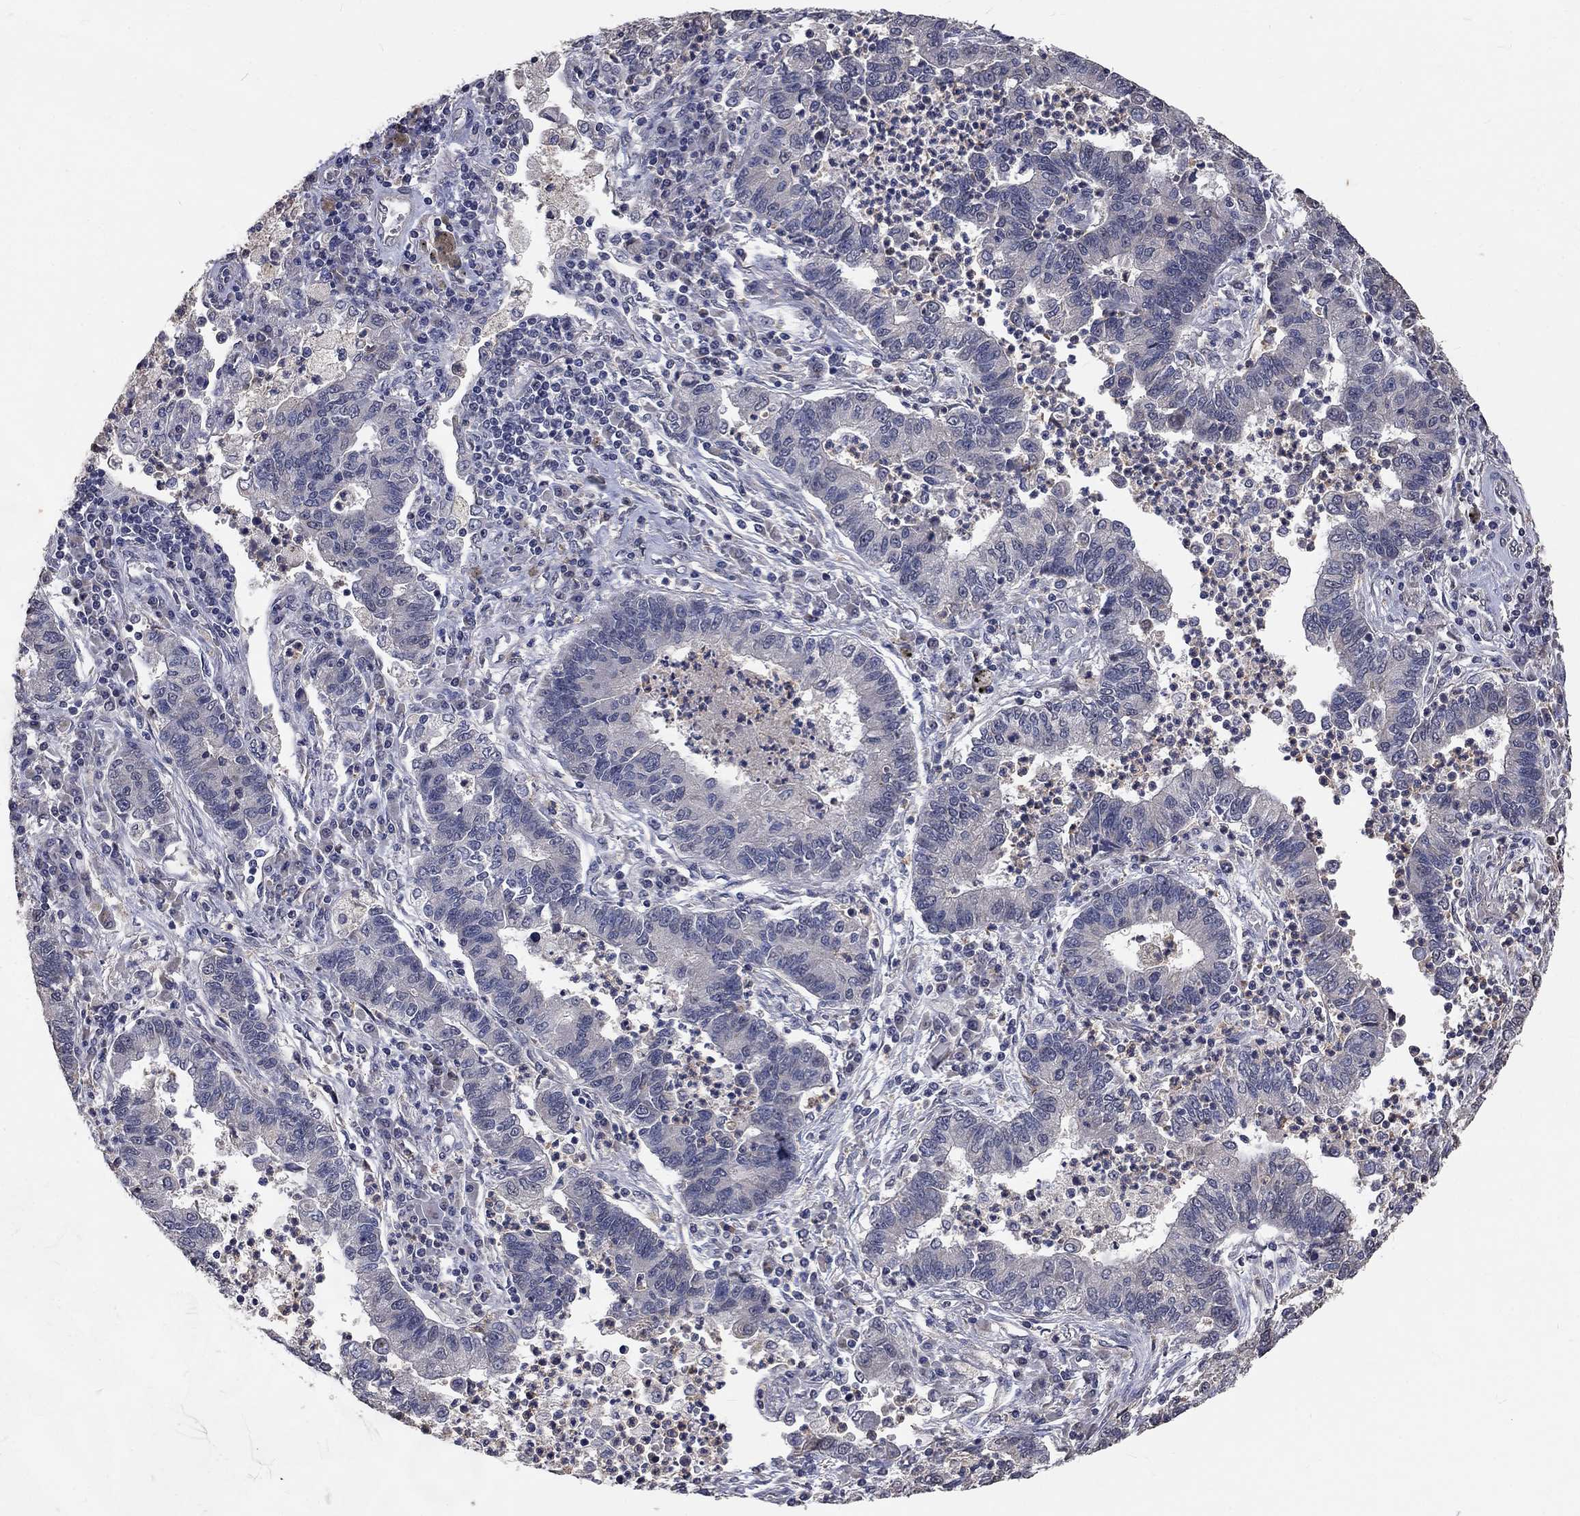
{"staining": {"intensity": "negative", "quantity": "none", "location": "none"}, "tissue": "lung cancer", "cell_type": "Tumor cells", "image_type": "cancer", "snomed": [{"axis": "morphology", "description": "Adenocarcinoma, NOS"}, {"axis": "topography", "description": "Lung"}], "caption": "The image reveals no staining of tumor cells in adenocarcinoma (lung).", "gene": "CHST5", "patient": {"sex": "female", "age": 57}}